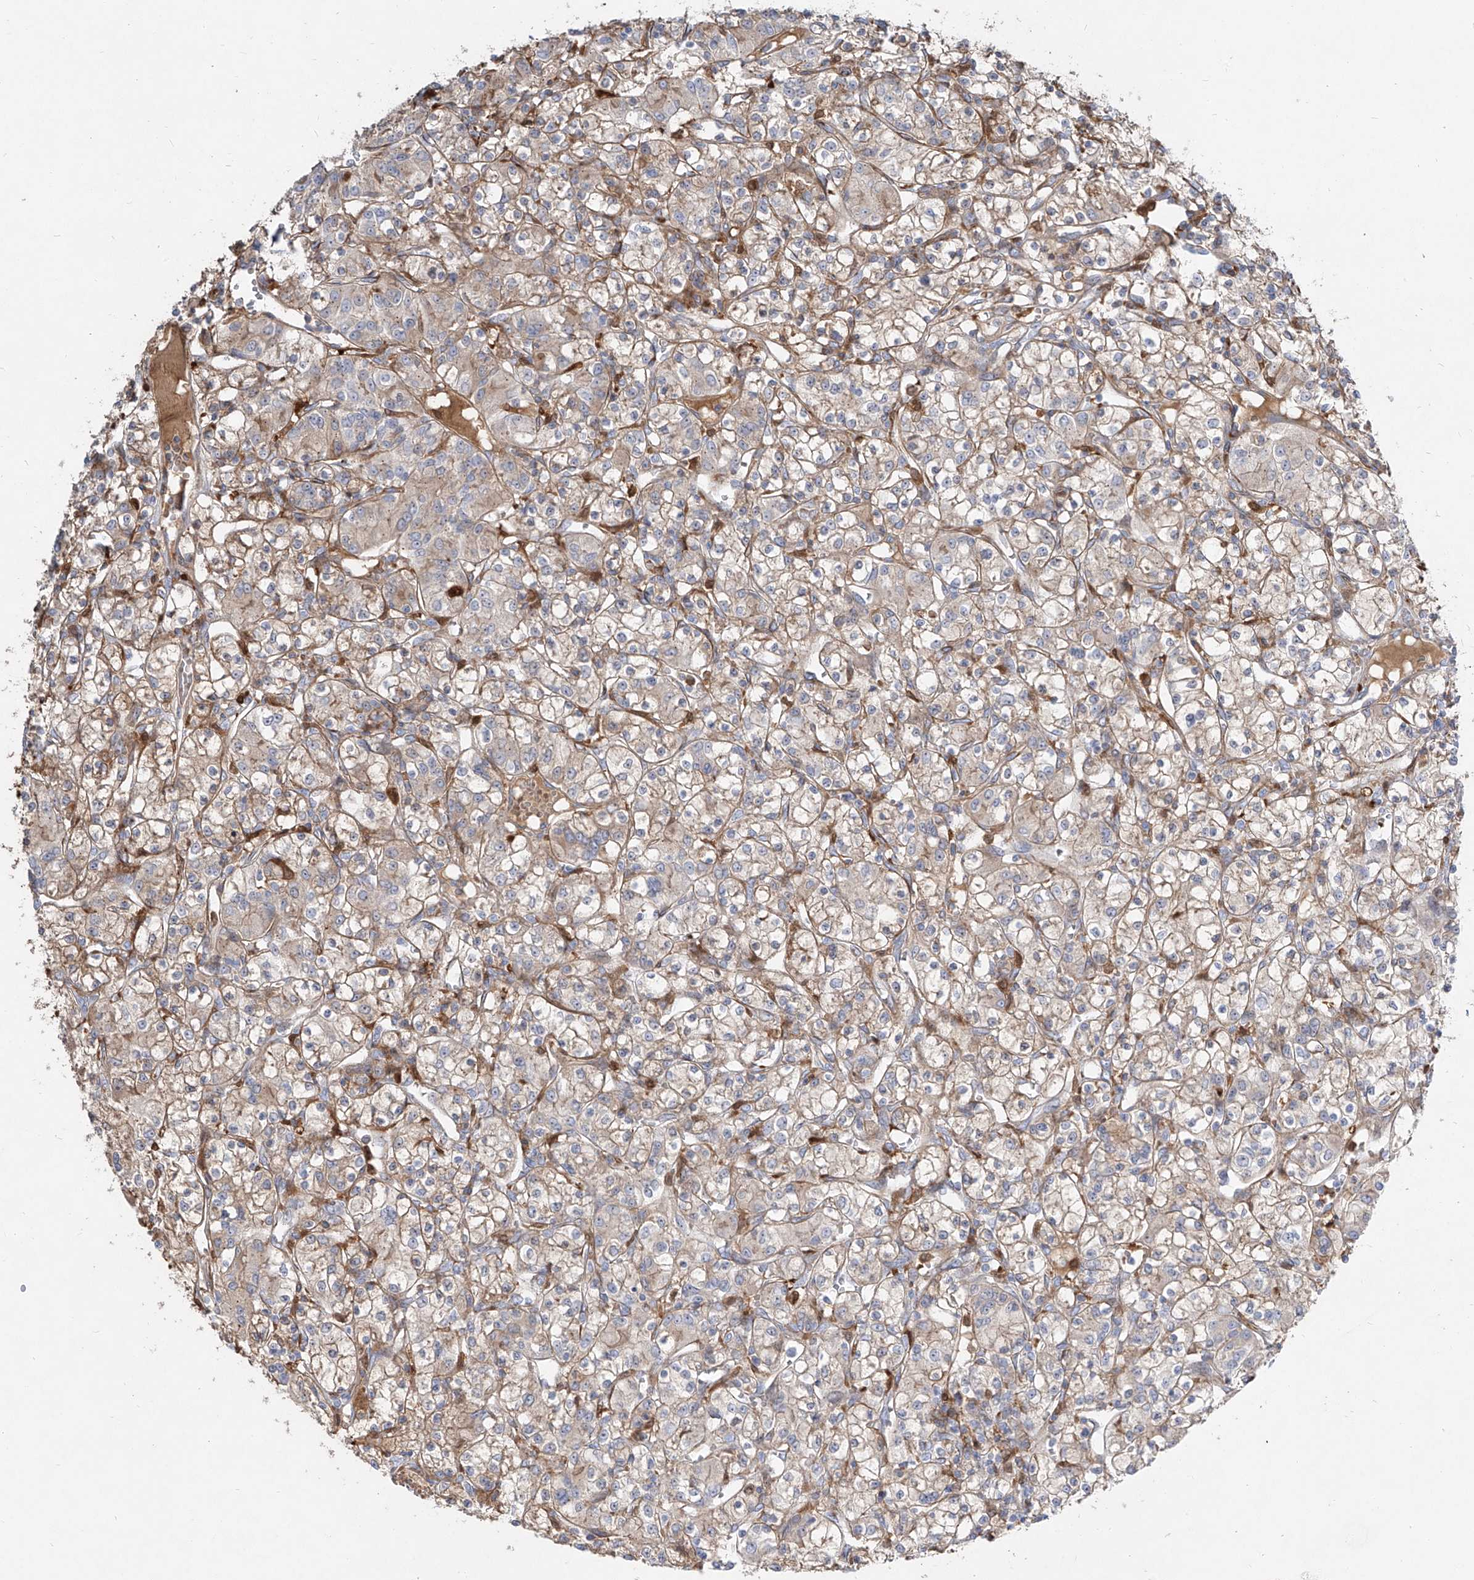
{"staining": {"intensity": "weak", "quantity": "25%-75%", "location": "cytoplasmic/membranous"}, "tissue": "renal cancer", "cell_type": "Tumor cells", "image_type": "cancer", "snomed": [{"axis": "morphology", "description": "Adenocarcinoma, NOS"}, {"axis": "topography", "description": "Kidney"}], "caption": "Tumor cells exhibit low levels of weak cytoplasmic/membranous expression in about 25%-75% of cells in adenocarcinoma (renal).", "gene": "KYNU", "patient": {"sex": "female", "age": 59}}